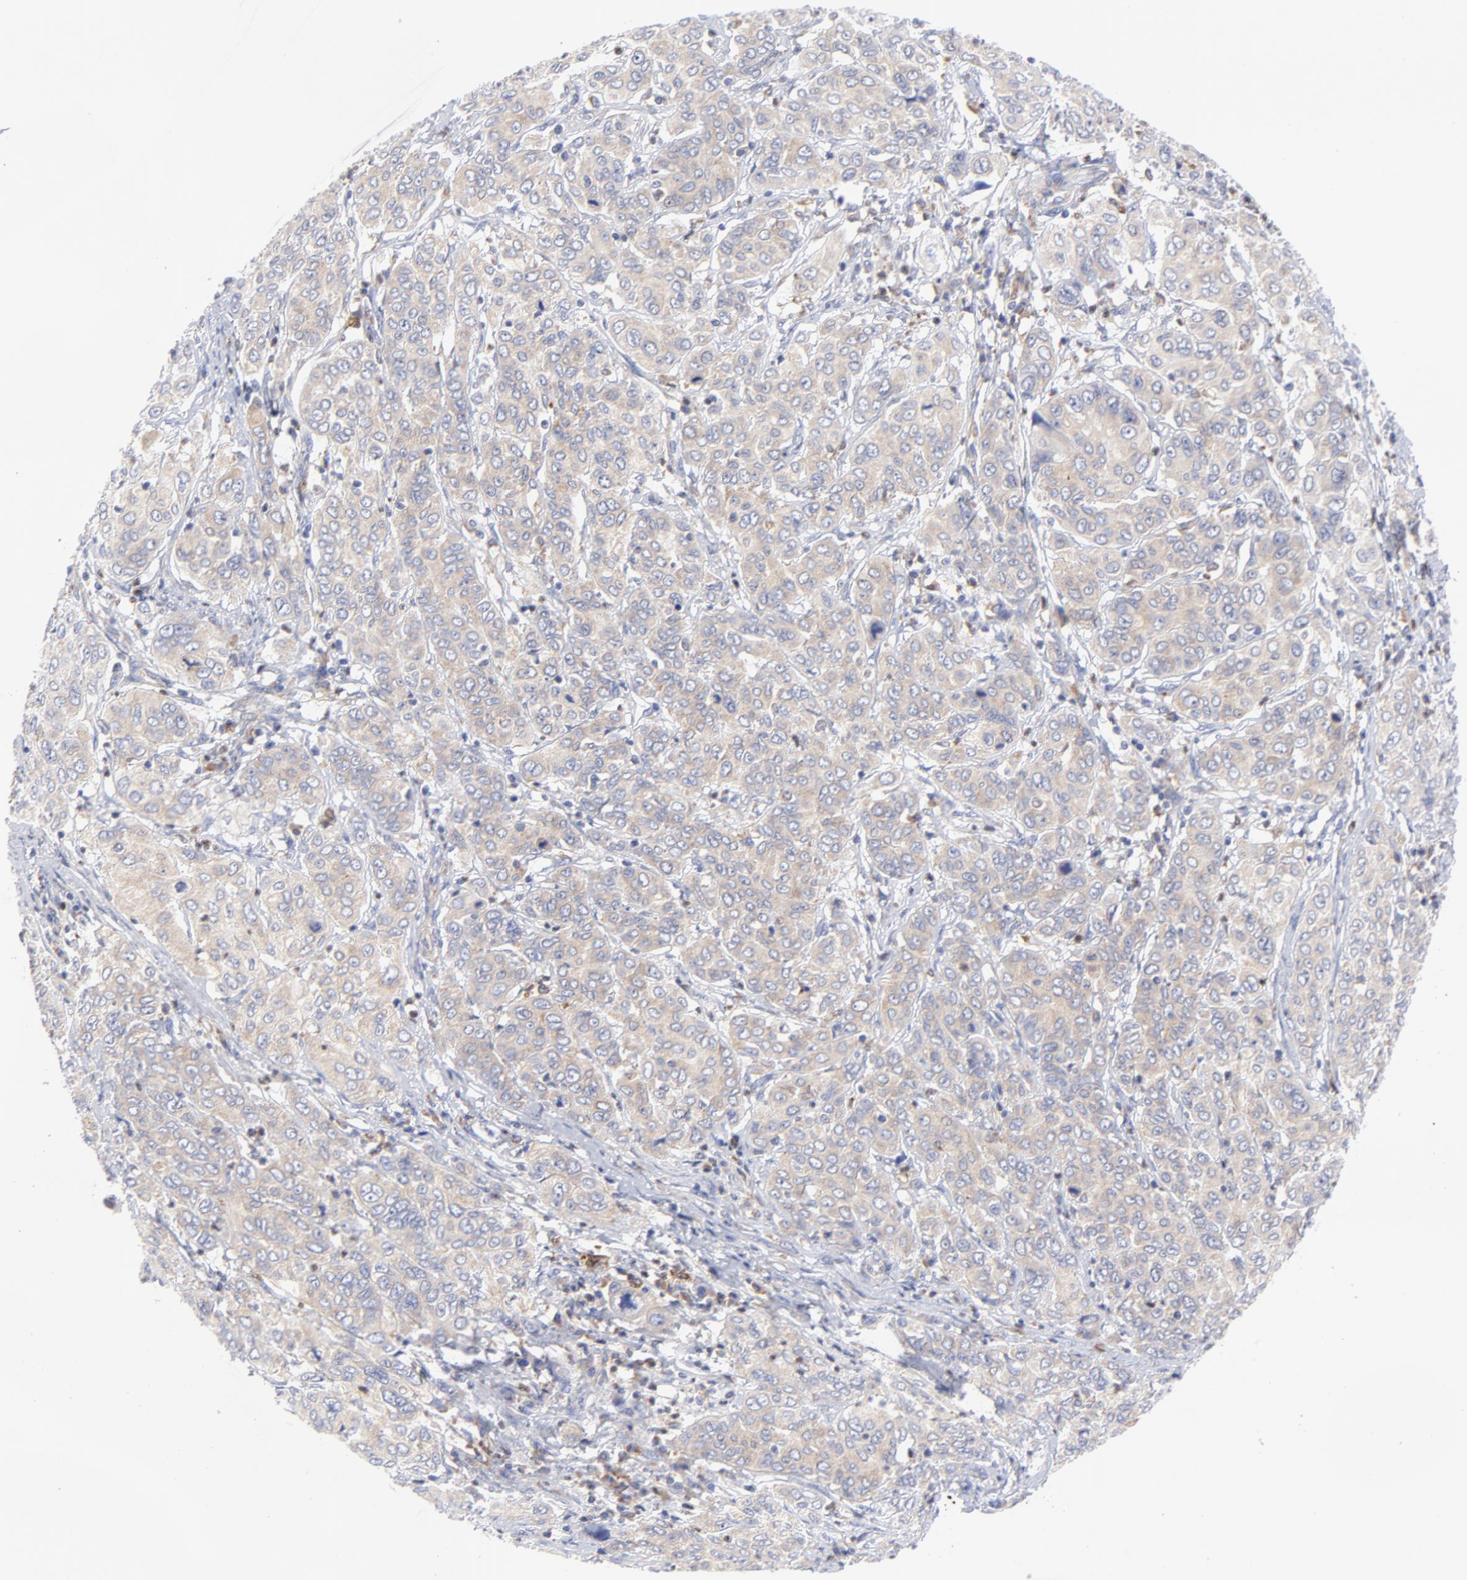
{"staining": {"intensity": "weak", "quantity": ">75%", "location": "cytoplasmic/membranous"}, "tissue": "cervical cancer", "cell_type": "Tumor cells", "image_type": "cancer", "snomed": [{"axis": "morphology", "description": "Squamous cell carcinoma, NOS"}, {"axis": "topography", "description": "Cervix"}], "caption": "An image of cervical cancer stained for a protein demonstrates weak cytoplasmic/membranous brown staining in tumor cells.", "gene": "MOSPD2", "patient": {"sex": "female", "age": 38}}